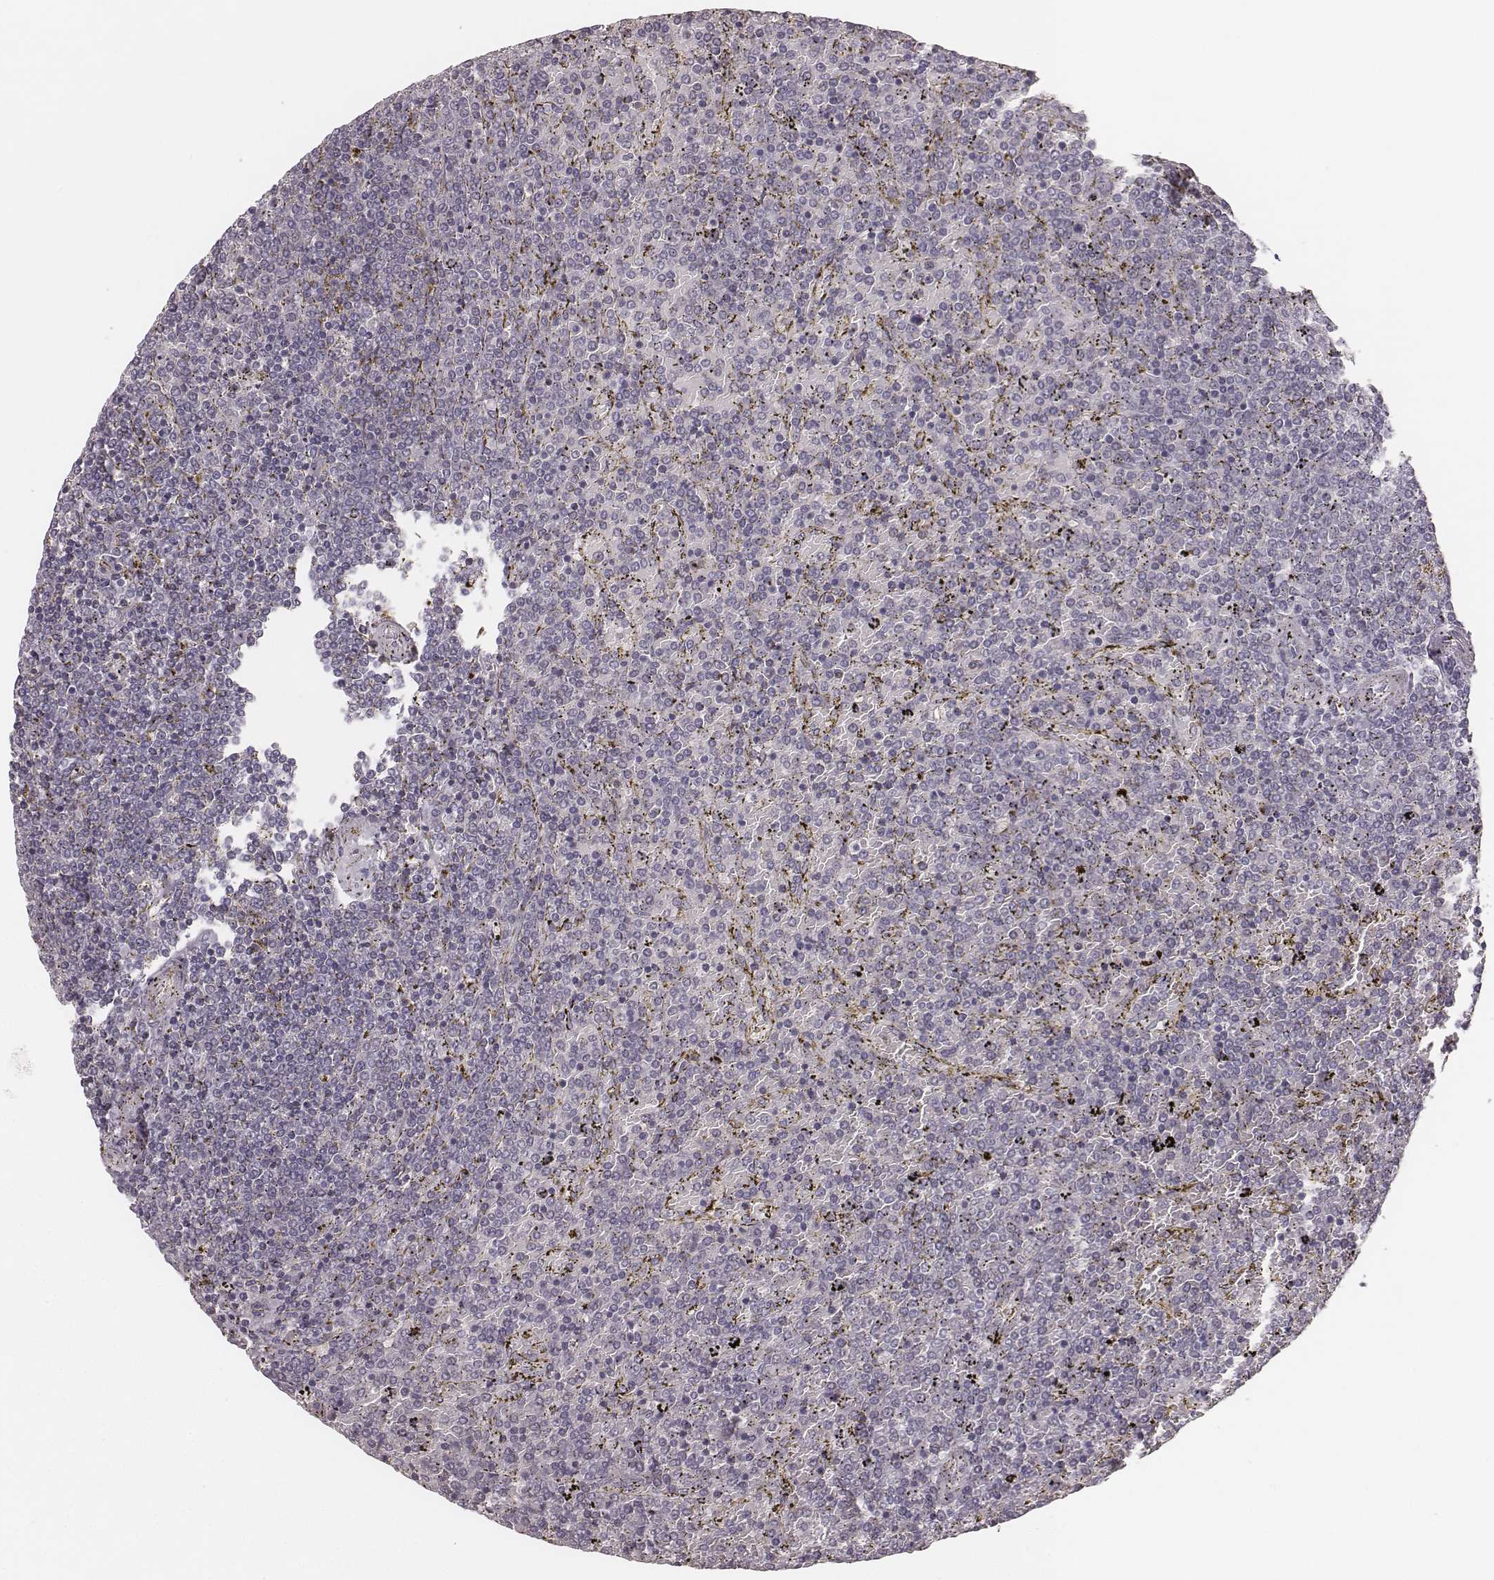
{"staining": {"intensity": "negative", "quantity": "none", "location": "none"}, "tissue": "lymphoma", "cell_type": "Tumor cells", "image_type": "cancer", "snomed": [{"axis": "morphology", "description": "Malignant lymphoma, non-Hodgkin's type, Low grade"}, {"axis": "topography", "description": "Spleen"}], "caption": "This is an immunohistochemistry (IHC) image of lymphoma. There is no staining in tumor cells.", "gene": "LY6K", "patient": {"sex": "female", "age": 77}}